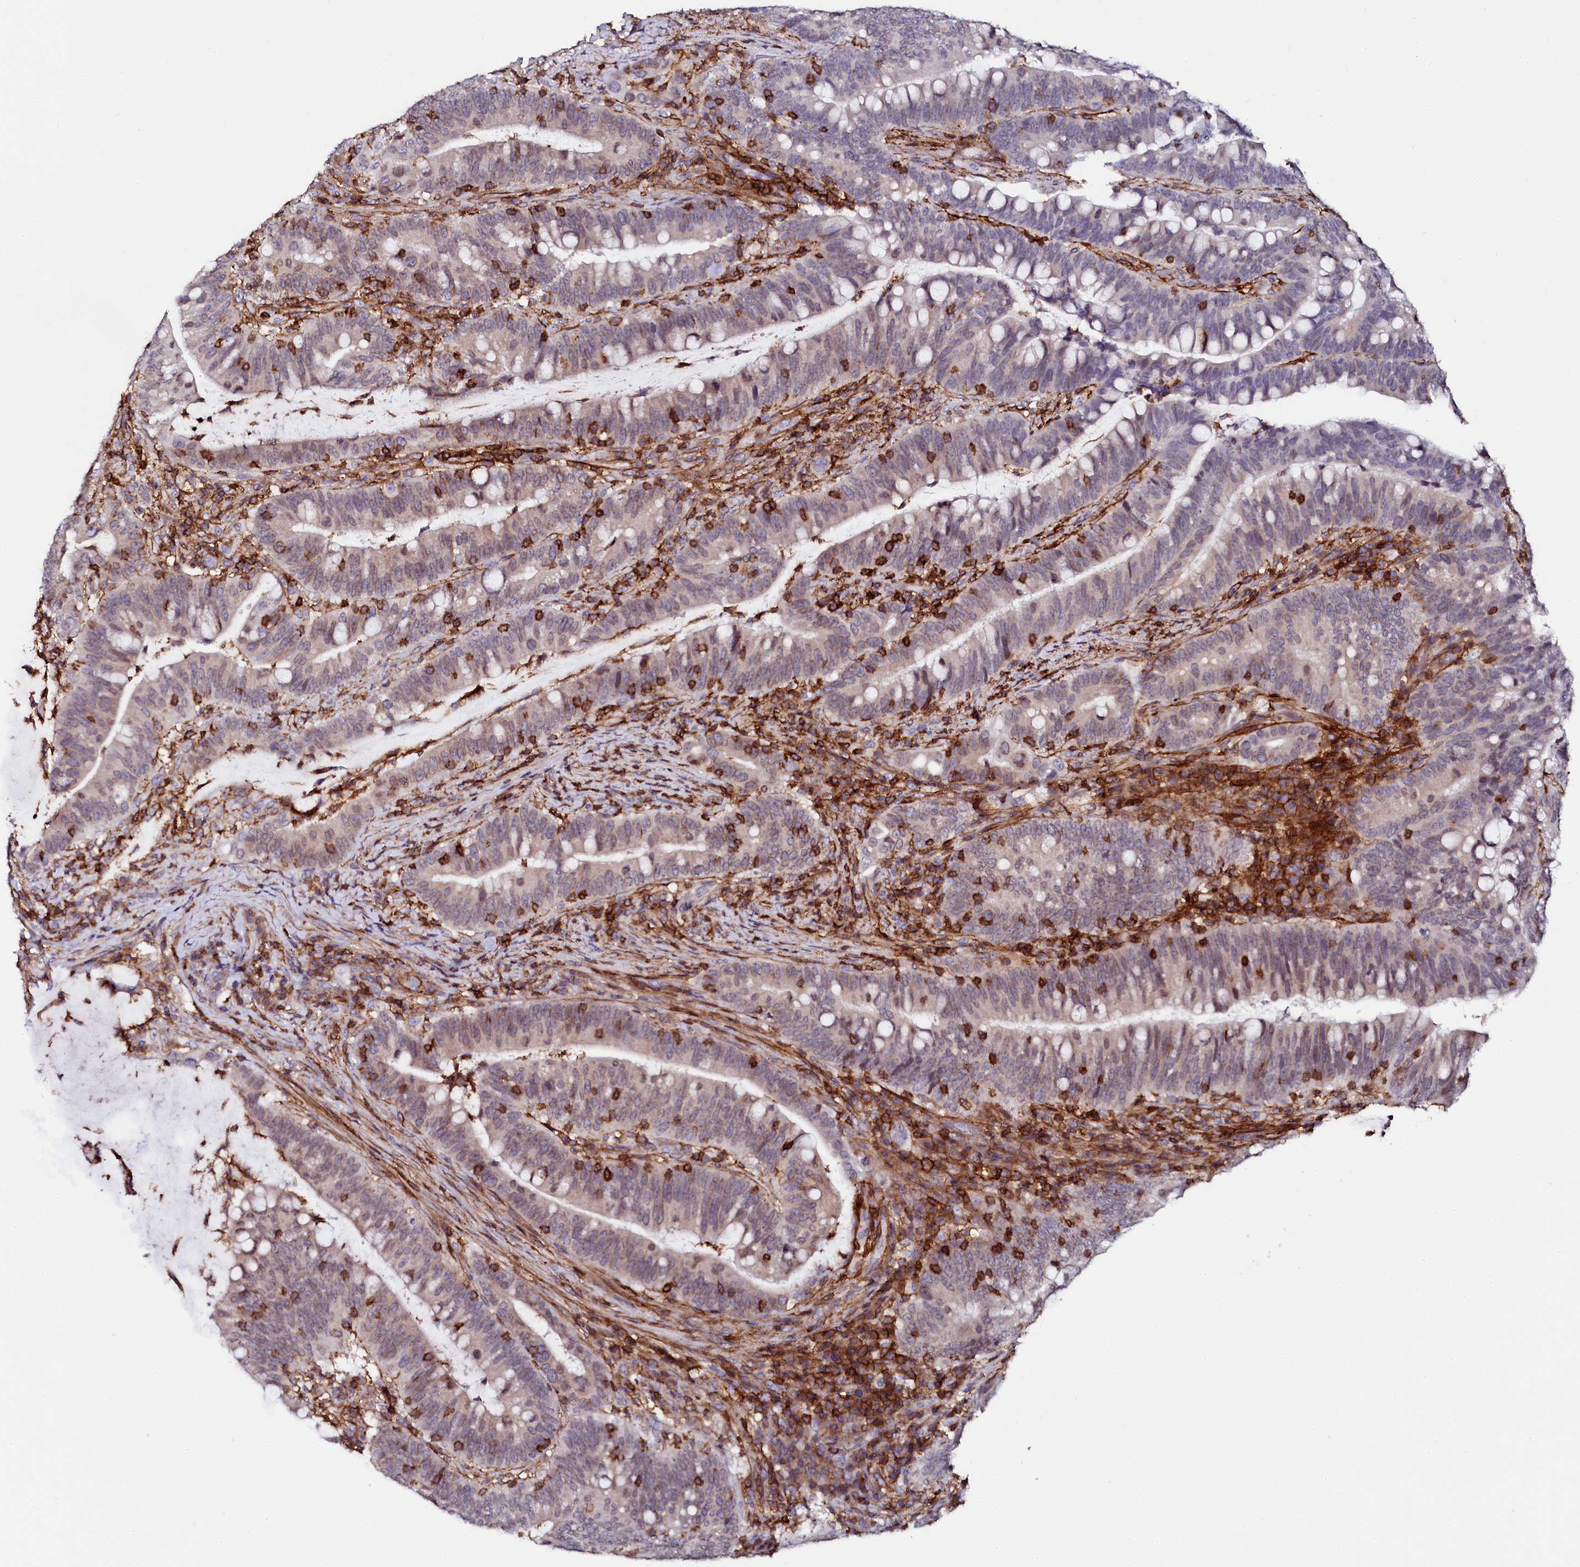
{"staining": {"intensity": "weak", "quantity": "25%-75%", "location": "cytoplasmic/membranous,nuclear"}, "tissue": "colorectal cancer", "cell_type": "Tumor cells", "image_type": "cancer", "snomed": [{"axis": "morphology", "description": "Adenocarcinoma, NOS"}, {"axis": "topography", "description": "Colon"}], "caption": "A brown stain shows weak cytoplasmic/membranous and nuclear expression of a protein in human colorectal cancer (adenocarcinoma) tumor cells.", "gene": "AAAS", "patient": {"sex": "female", "age": 66}}